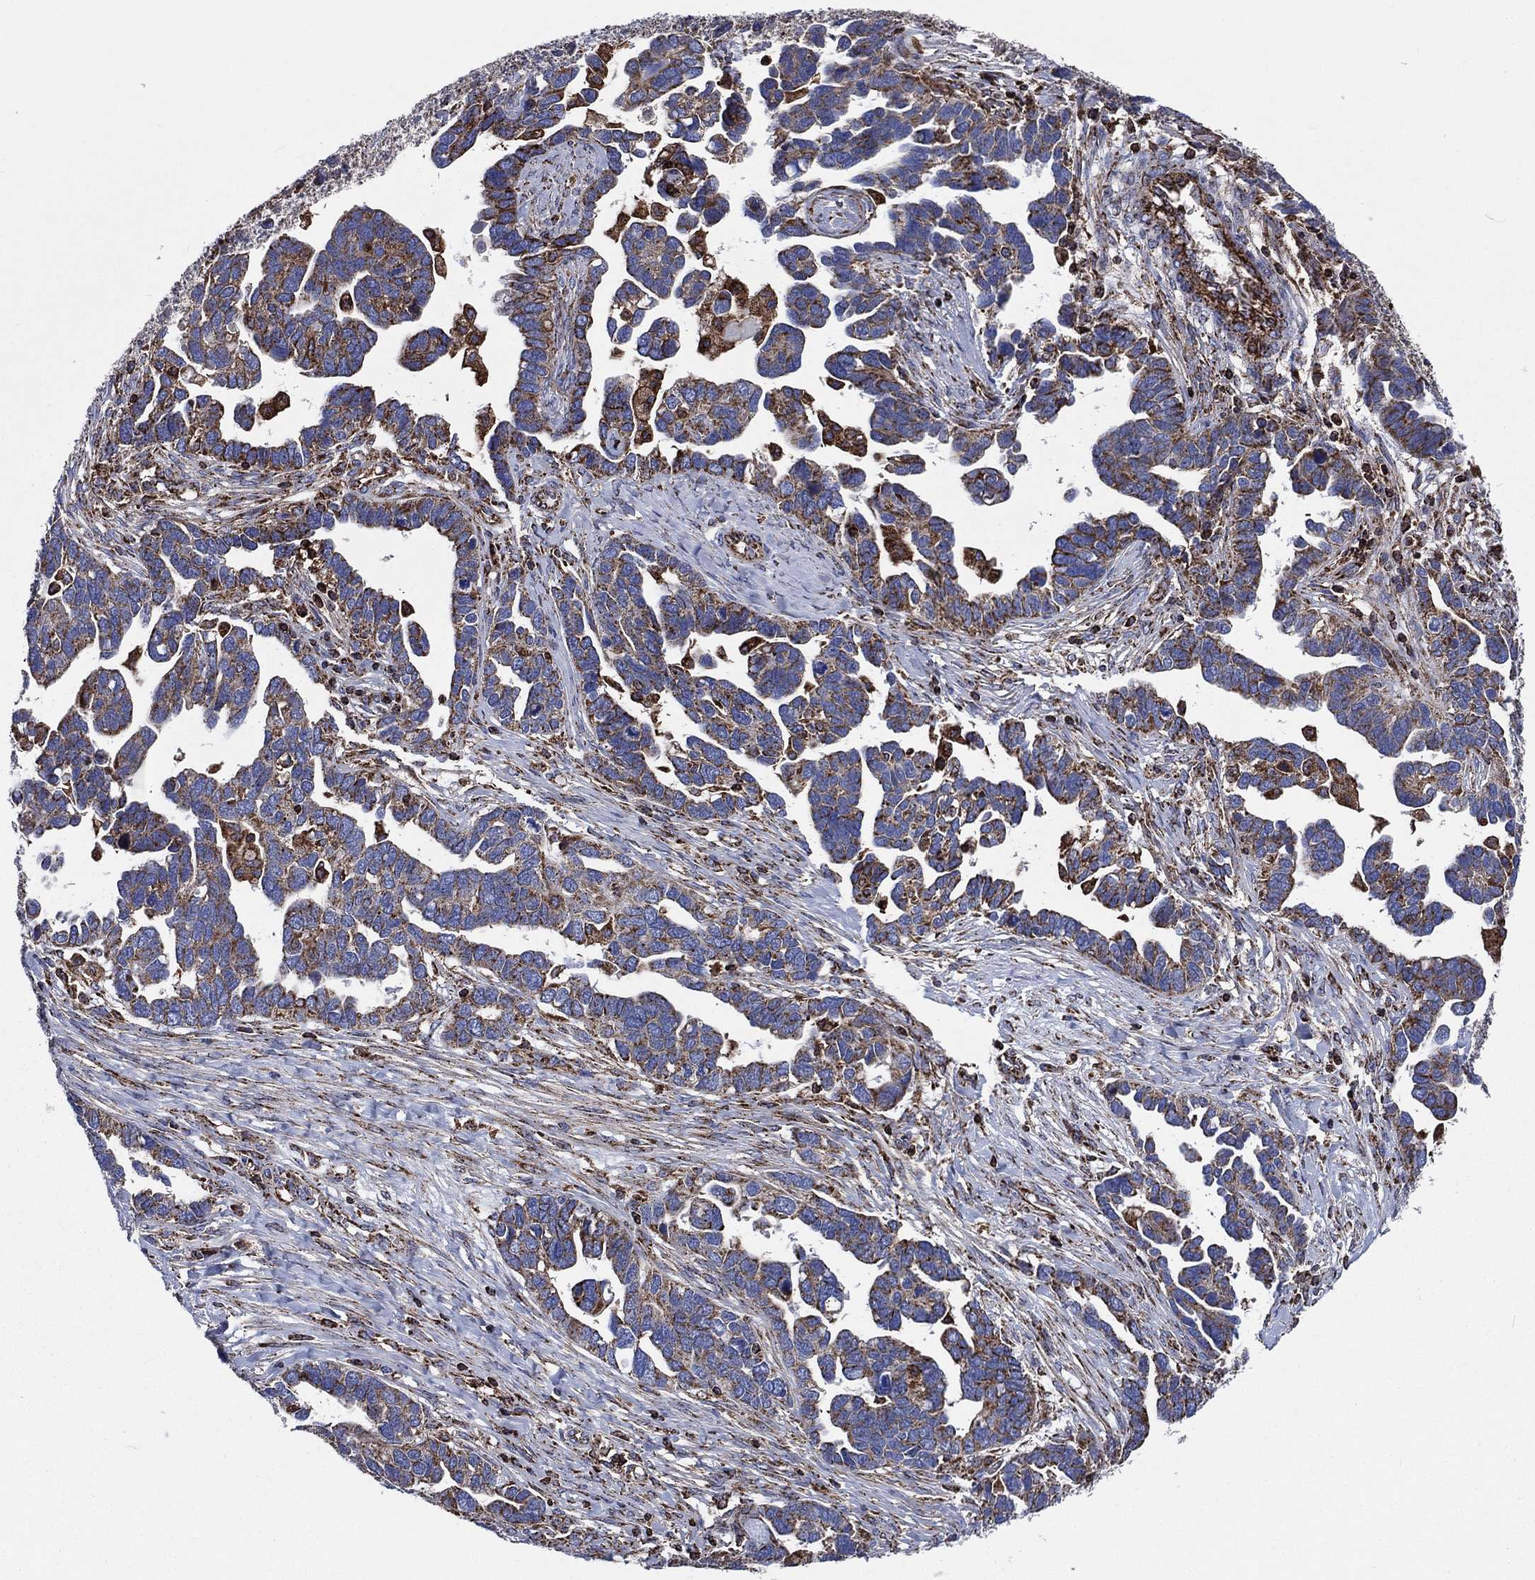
{"staining": {"intensity": "strong", "quantity": "<25%", "location": "cytoplasmic/membranous"}, "tissue": "ovarian cancer", "cell_type": "Tumor cells", "image_type": "cancer", "snomed": [{"axis": "morphology", "description": "Cystadenocarcinoma, serous, NOS"}, {"axis": "topography", "description": "Ovary"}], "caption": "Immunohistochemical staining of human ovarian serous cystadenocarcinoma demonstrates medium levels of strong cytoplasmic/membranous protein positivity in approximately <25% of tumor cells.", "gene": "ANKRD37", "patient": {"sex": "female", "age": 54}}